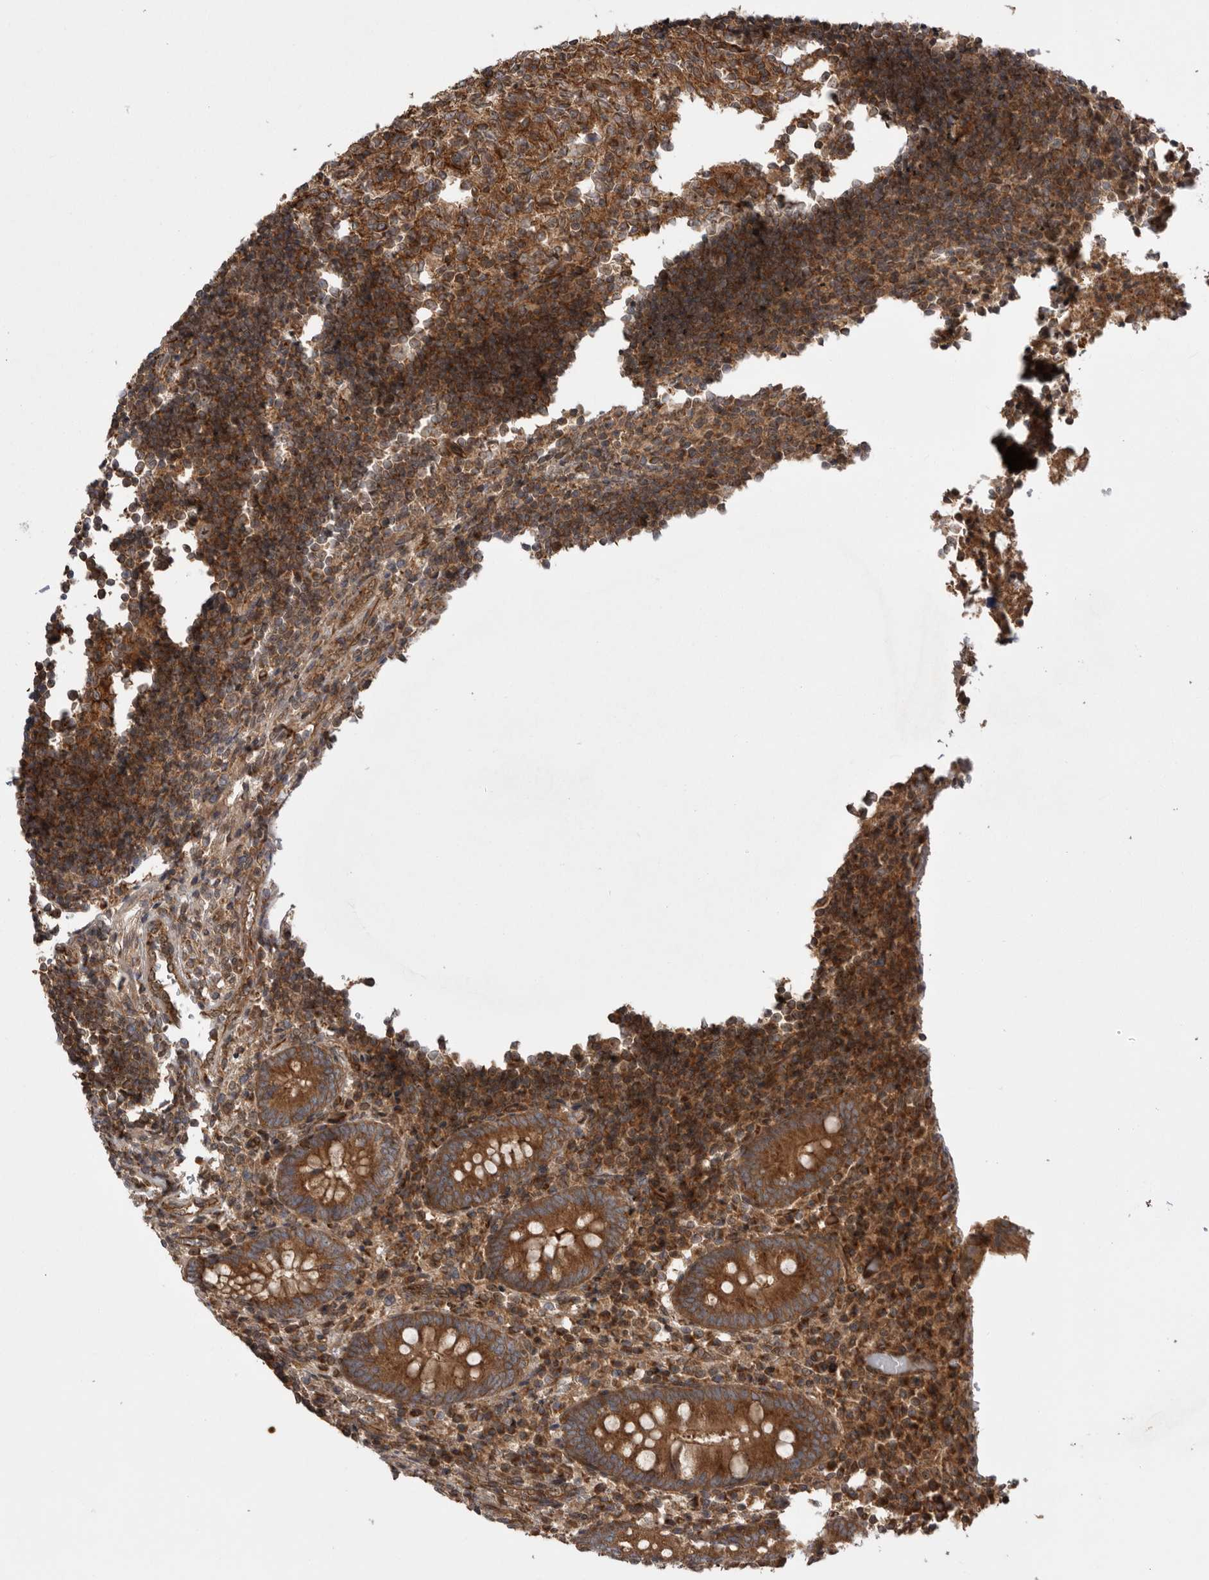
{"staining": {"intensity": "moderate", "quantity": ">75%", "location": "cytoplasmic/membranous"}, "tissue": "appendix", "cell_type": "Glandular cells", "image_type": "normal", "snomed": [{"axis": "morphology", "description": "Normal tissue, NOS"}, {"axis": "topography", "description": "Appendix"}], "caption": "Protein expression analysis of benign human appendix reveals moderate cytoplasmic/membranous positivity in about >75% of glandular cells.", "gene": "DHDDS", "patient": {"sex": "female", "age": 17}}